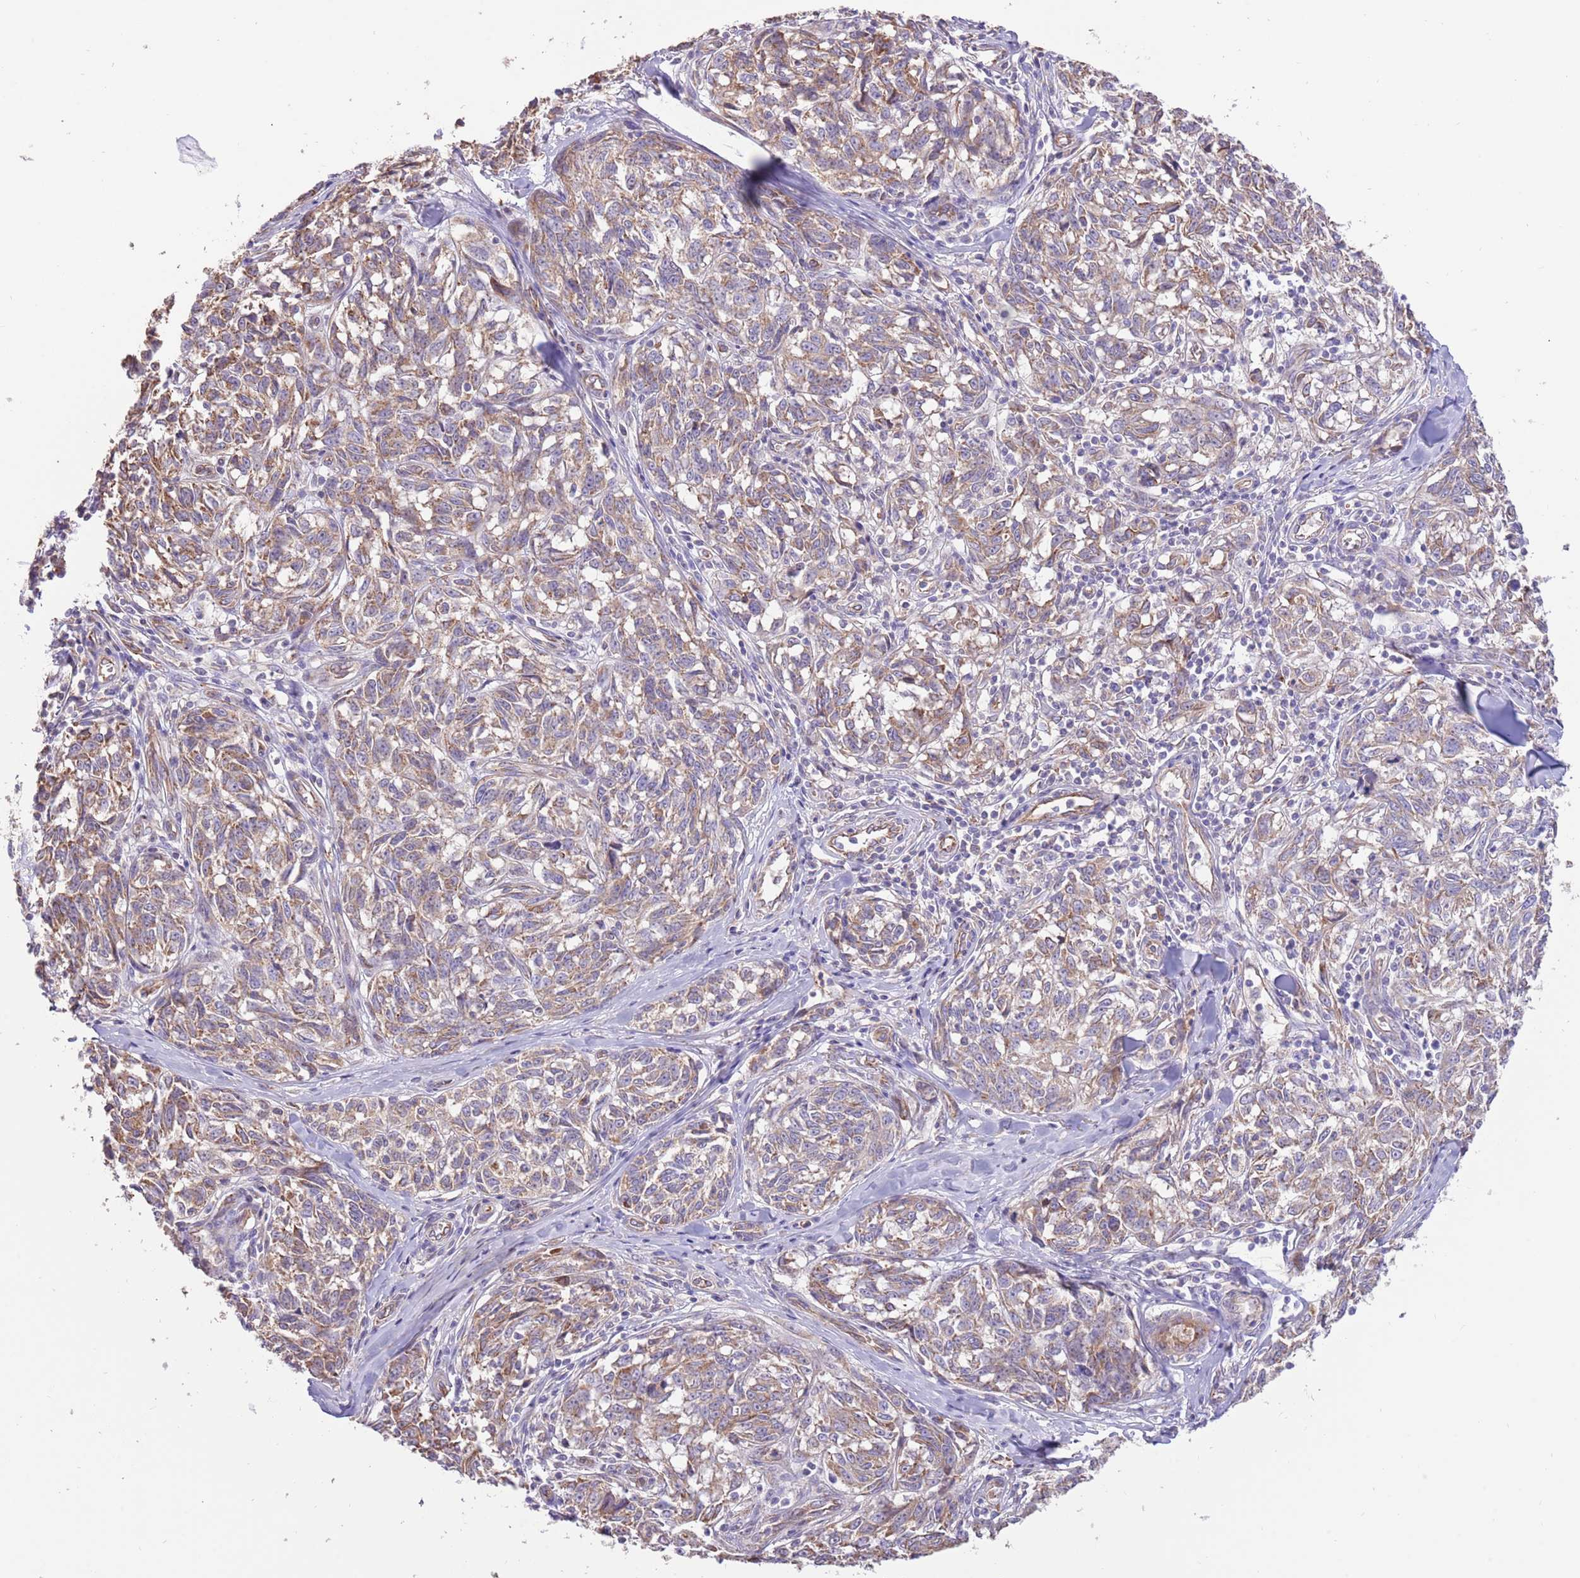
{"staining": {"intensity": "moderate", "quantity": "25%-75%", "location": "cytoplasmic/membranous"}, "tissue": "melanoma", "cell_type": "Tumor cells", "image_type": "cancer", "snomed": [{"axis": "morphology", "description": "Normal tissue, NOS"}, {"axis": "morphology", "description": "Malignant melanoma, NOS"}, {"axis": "topography", "description": "Skin"}], "caption": "Immunohistochemistry (DAB (3,3'-diaminobenzidine)) staining of melanoma displays moderate cytoplasmic/membranous protein expression in about 25%-75% of tumor cells.", "gene": "DOCK6", "patient": {"sex": "female", "age": 64}}